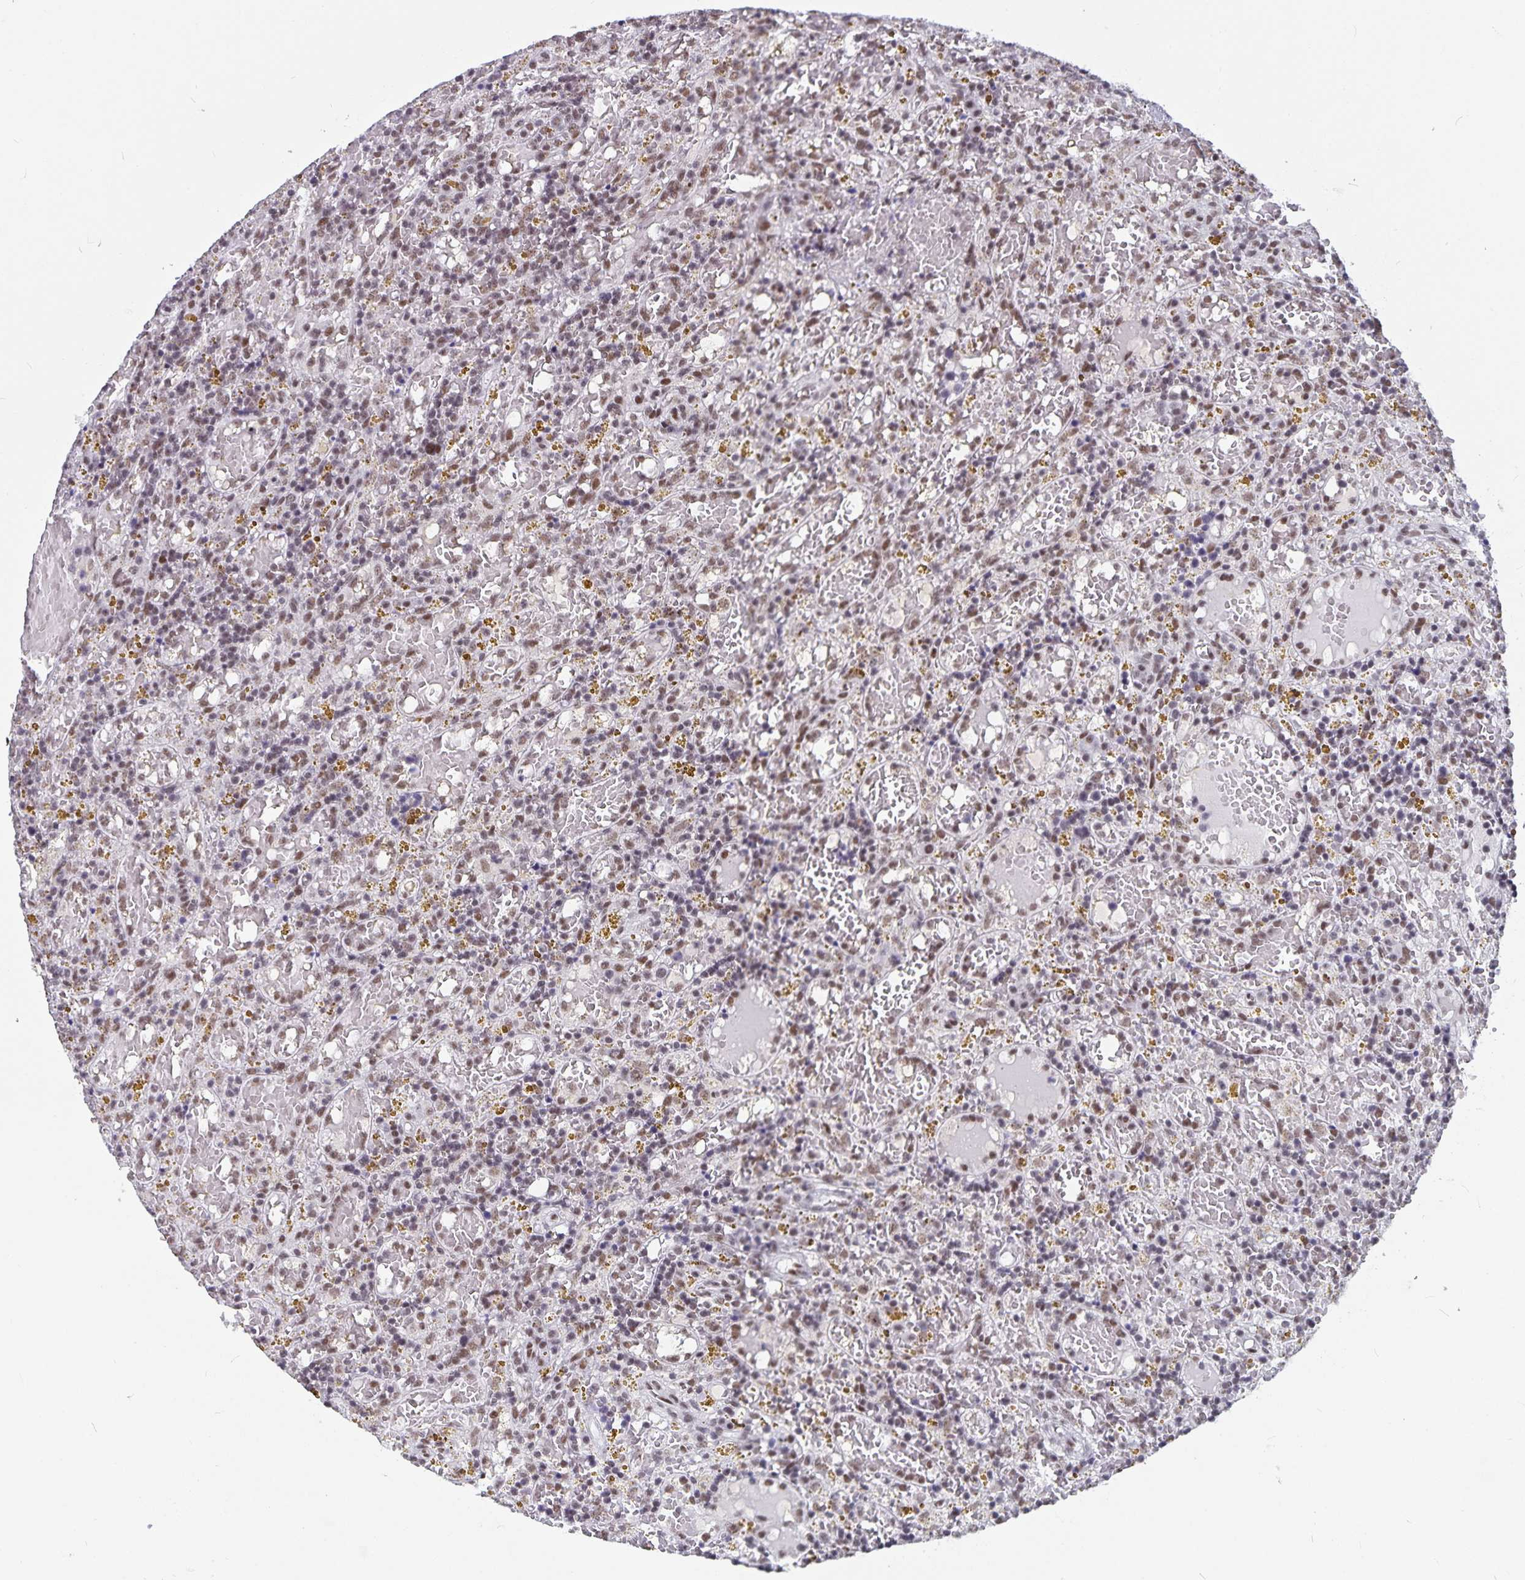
{"staining": {"intensity": "weak", "quantity": "25%-75%", "location": "nuclear"}, "tissue": "lymphoma", "cell_type": "Tumor cells", "image_type": "cancer", "snomed": [{"axis": "morphology", "description": "Malignant lymphoma, non-Hodgkin's type, Low grade"}, {"axis": "topography", "description": "Spleen"}], "caption": "A brown stain highlights weak nuclear staining of a protein in human lymphoma tumor cells. The staining was performed using DAB, with brown indicating positive protein expression. Nuclei are stained blue with hematoxylin.", "gene": "PBX2", "patient": {"sex": "female", "age": 65}}